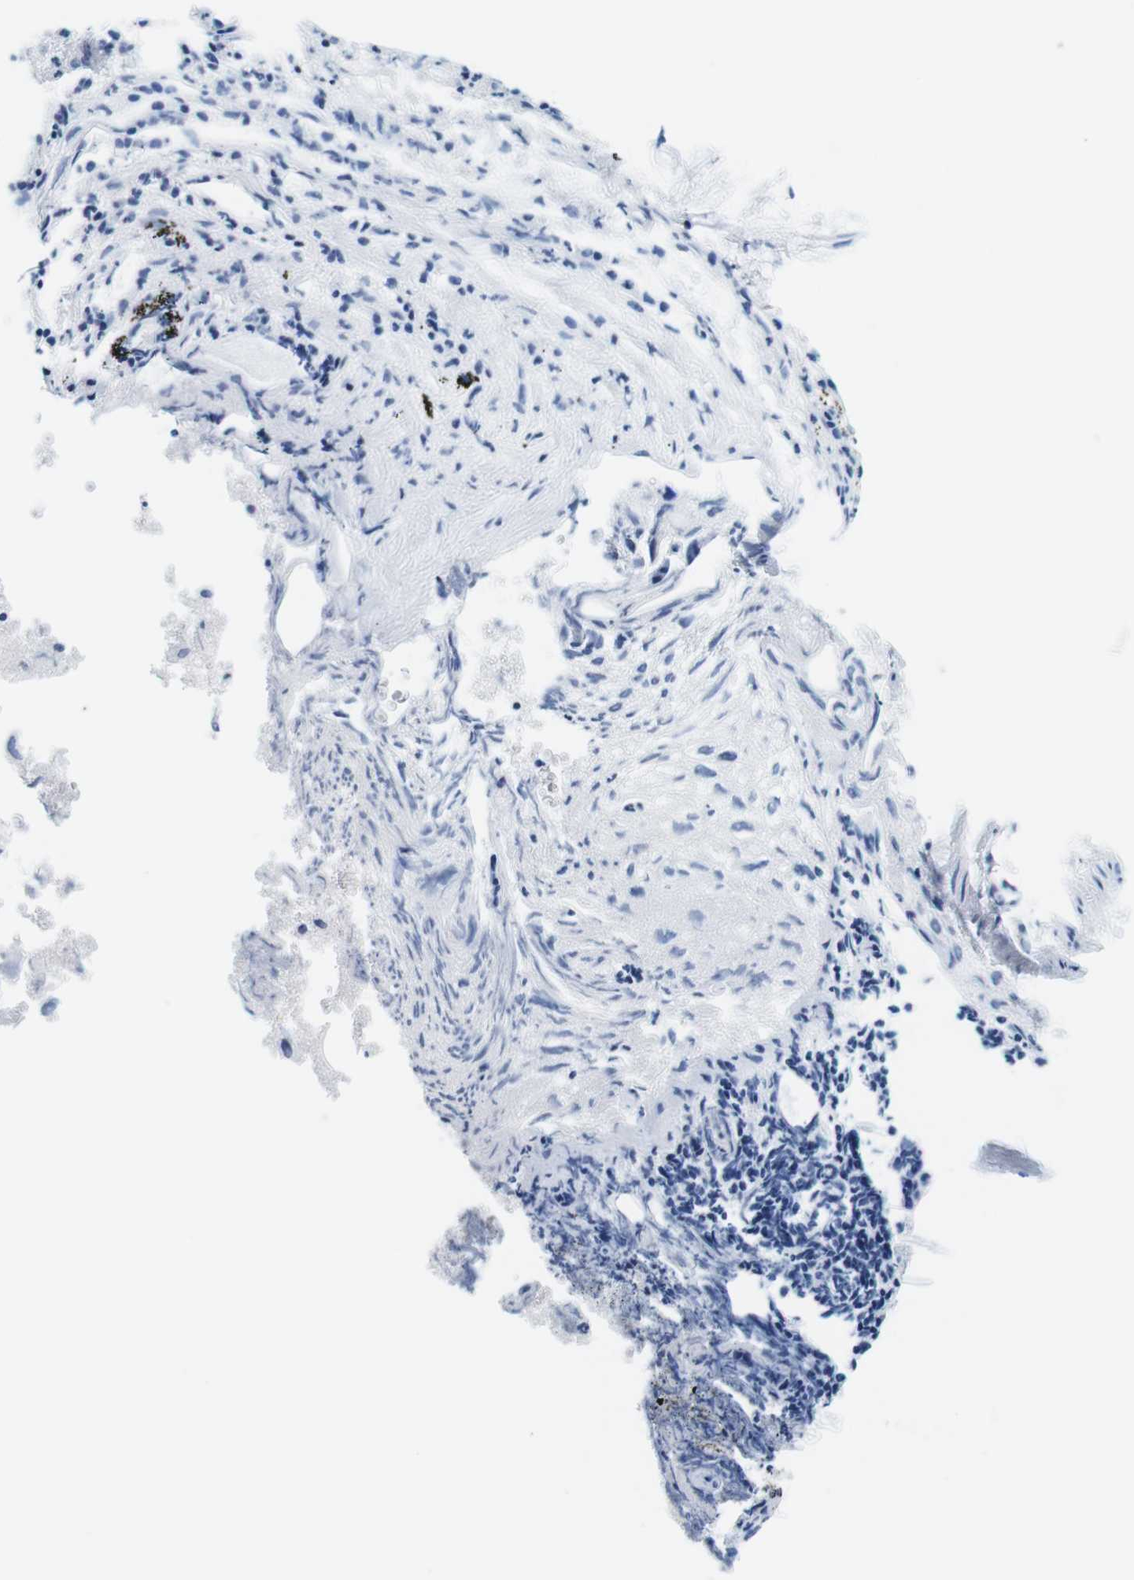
{"staining": {"intensity": "negative", "quantity": "none", "location": "none"}, "tissue": "lung cancer", "cell_type": "Tumor cells", "image_type": "cancer", "snomed": [{"axis": "morphology", "description": "Inflammation, NOS"}, {"axis": "morphology", "description": "Squamous cell carcinoma, NOS"}, {"axis": "topography", "description": "Lymph node"}, {"axis": "topography", "description": "Soft tissue"}, {"axis": "topography", "description": "Lung"}], "caption": "A high-resolution micrograph shows IHC staining of lung cancer (squamous cell carcinoma), which demonstrates no significant staining in tumor cells.", "gene": "ELANE", "patient": {"sex": "male", "age": 66}}